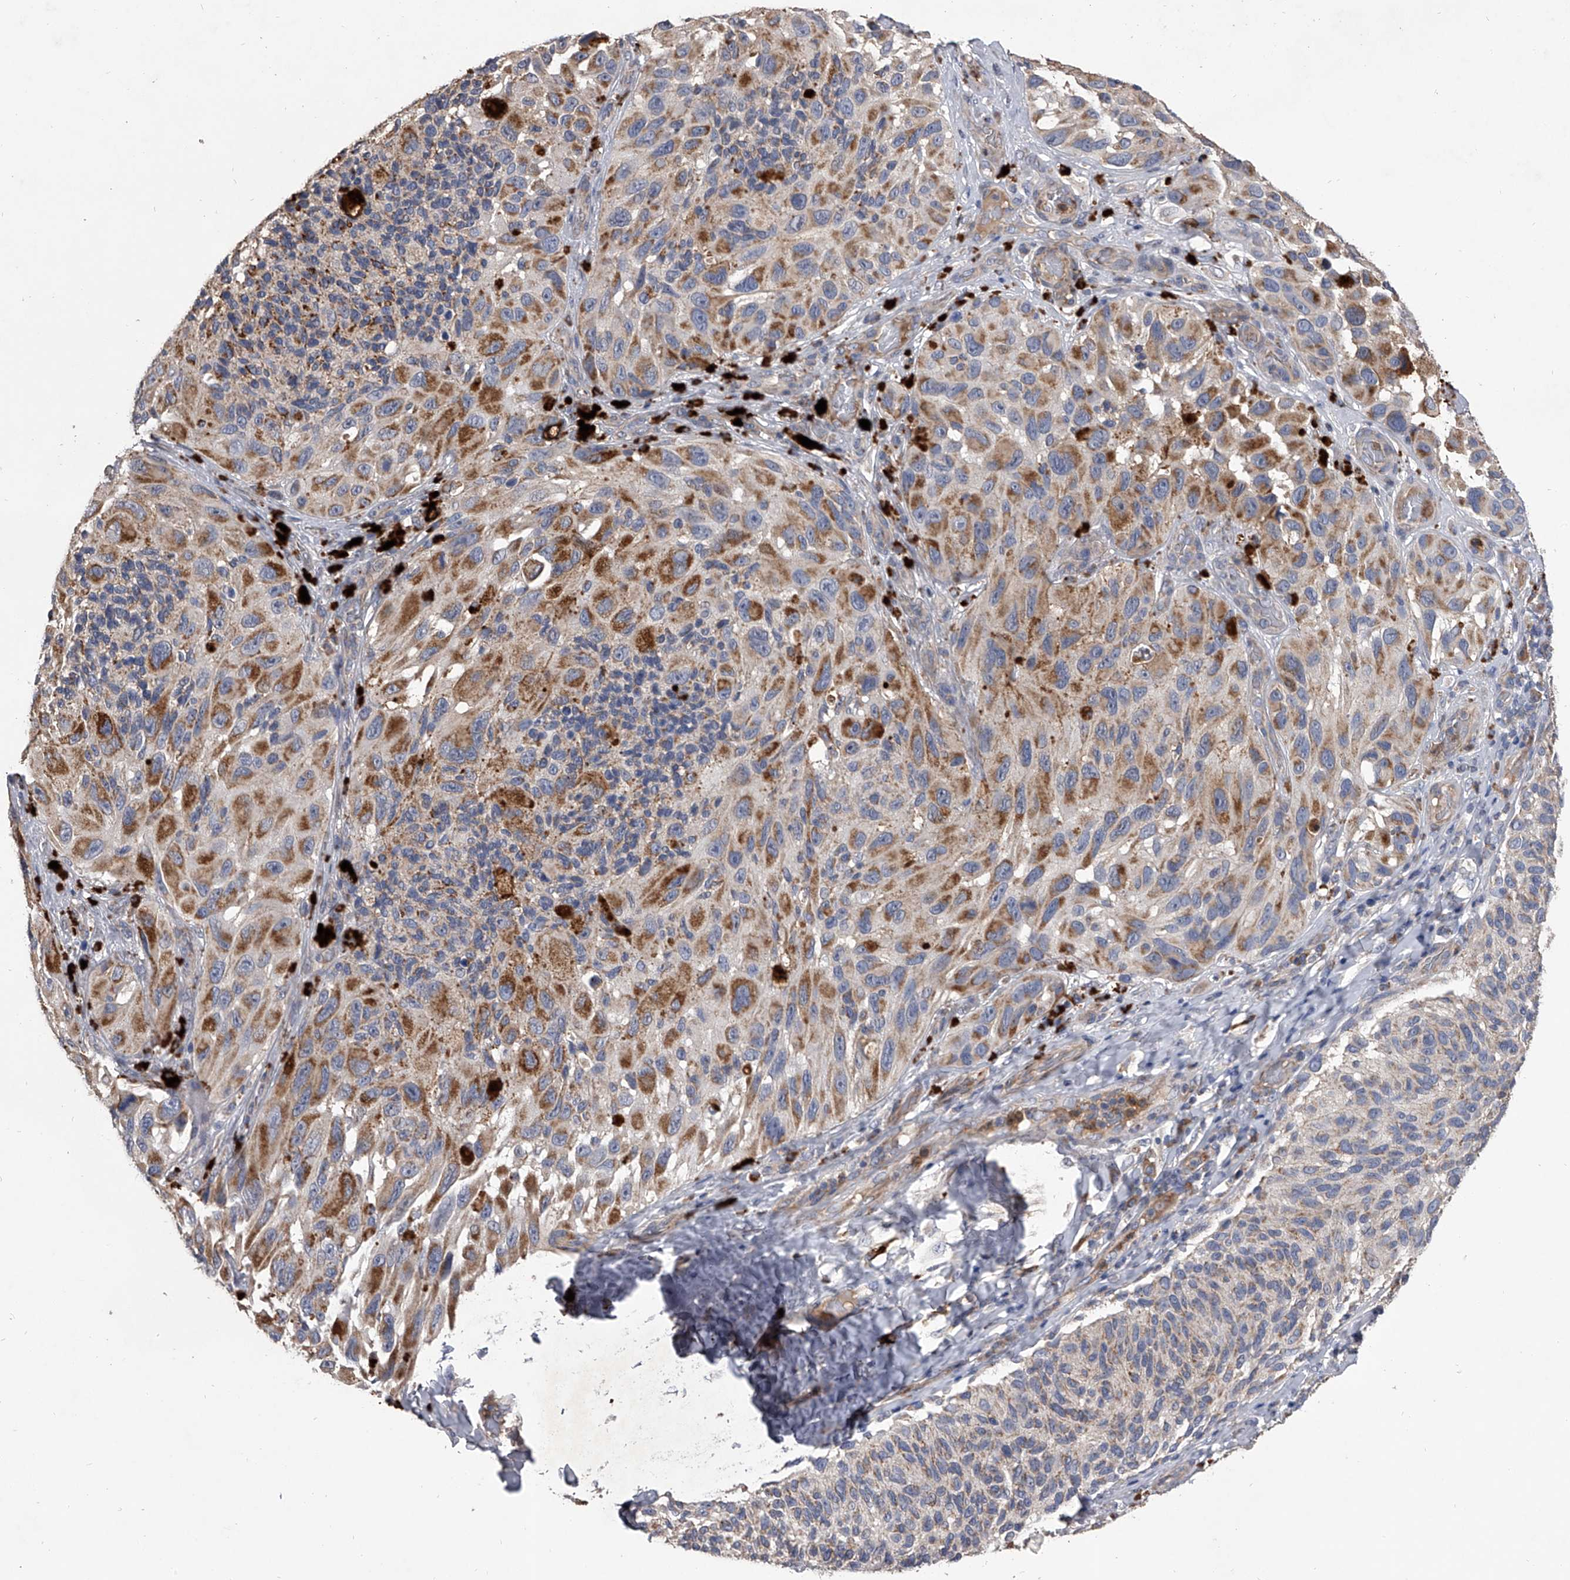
{"staining": {"intensity": "moderate", "quantity": "25%-75%", "location": "cytoplasmic/membranous"}, "tissue": "melanoma", "cell_type": "Tumor cells", "image_type": "cancer", "snomed": [{"axis": "morphology", "description": "Malignant melanoma, NOS"}, {"axis": "topography", "description": "Skin"}], "caption": "Approximately 25%-75% of tumor cells in human melanoma reveal moderate cytoplasmic/membranous protein positivity as visualized by brown immunohistochemical staining.", "gene": "NRP1", "patient": {"sex": "female", "age": 73}}